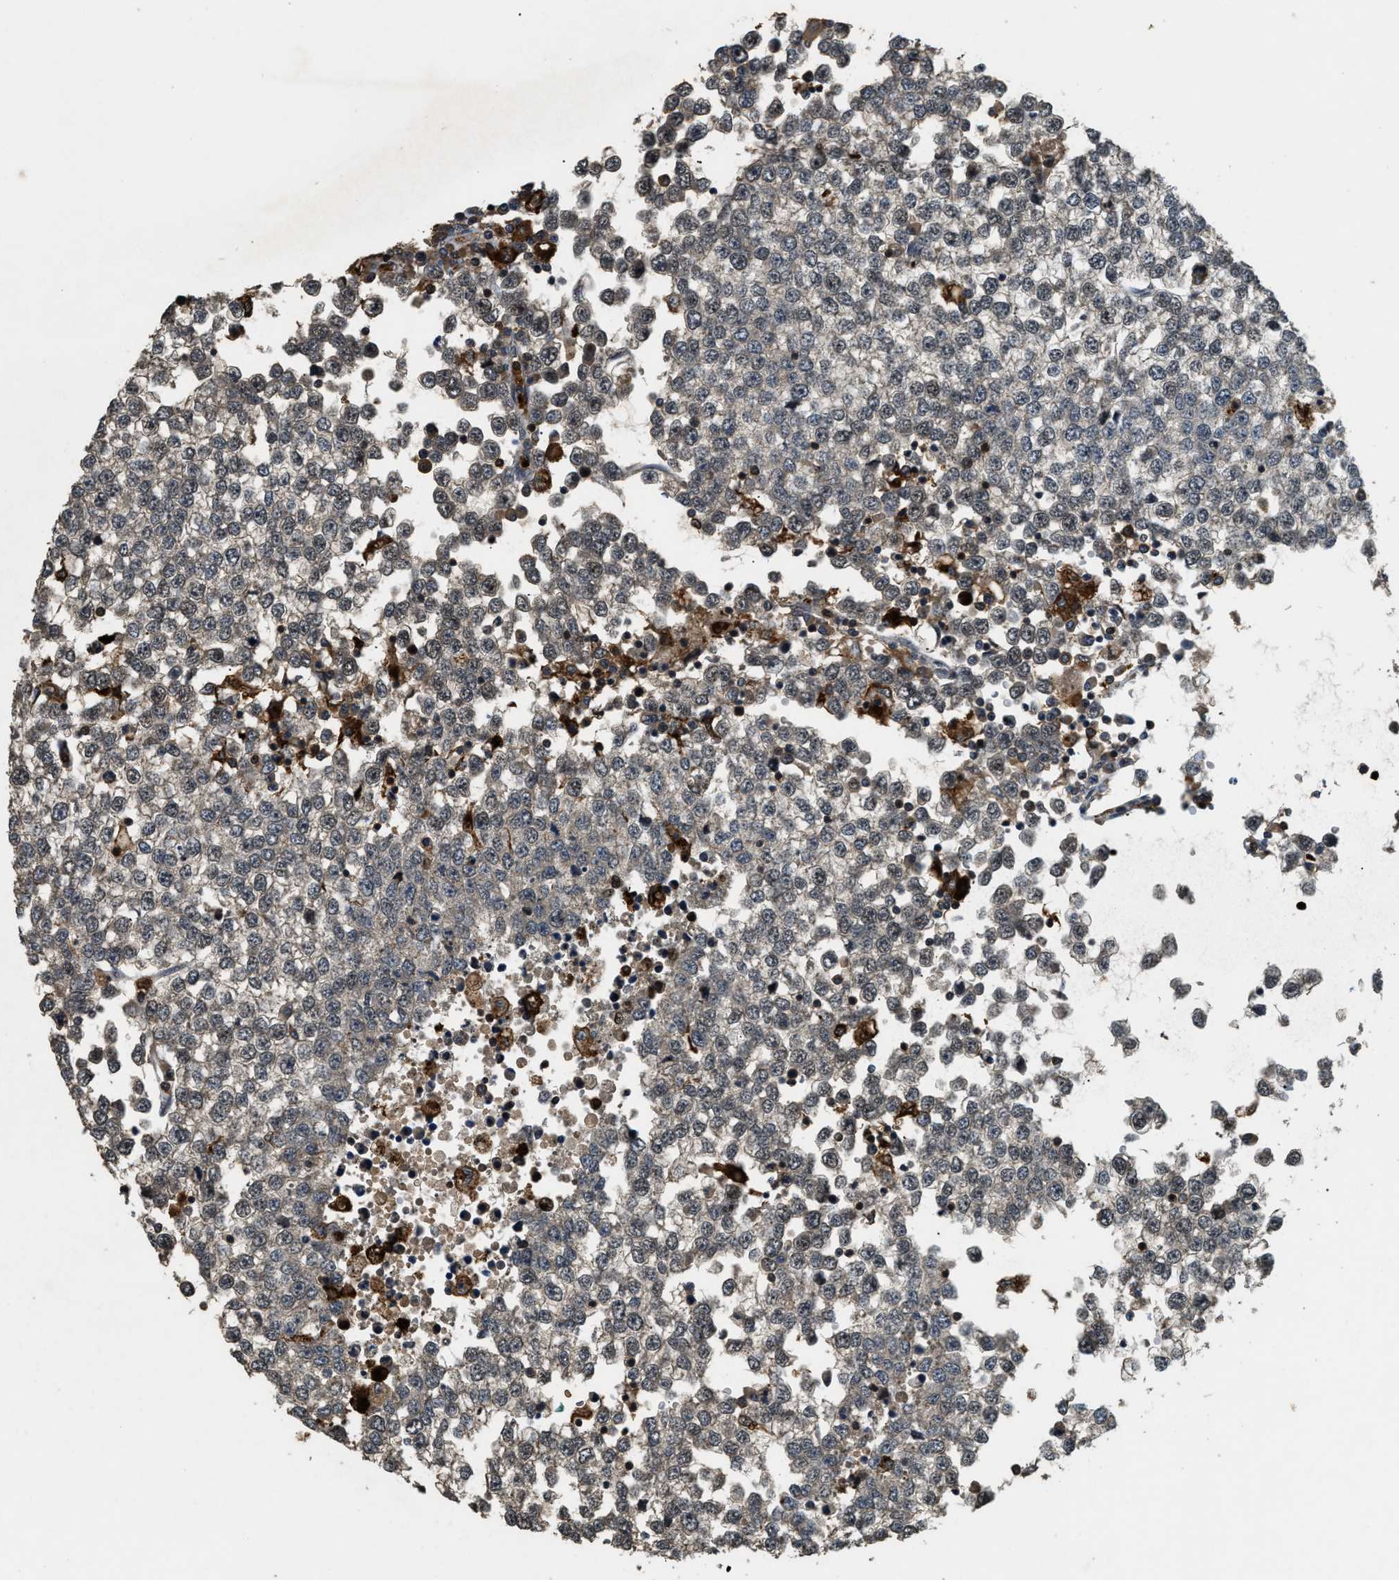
{"staining": {"intensity": "weak", "quantity": "25%-75%", "location": "cytoplasmic/membranous"}, "tissue": "testis cancer", "cell_type": "Tumor cells", "image_type": "cancer", "snomed": [{"axis": "morphology", "description": "Seminoma, NOS"}, {"axis": "topography", "description": "Testis"}], "caption": "A micrograph showing weak cytoplasmic/membranous staining in approximately 25%-75% of tumor cells in testis seminoma, as visualized by brown immunohistochemical staining.", "gene": "RNF141", "patient": {"sex": "male", "age": 65}}